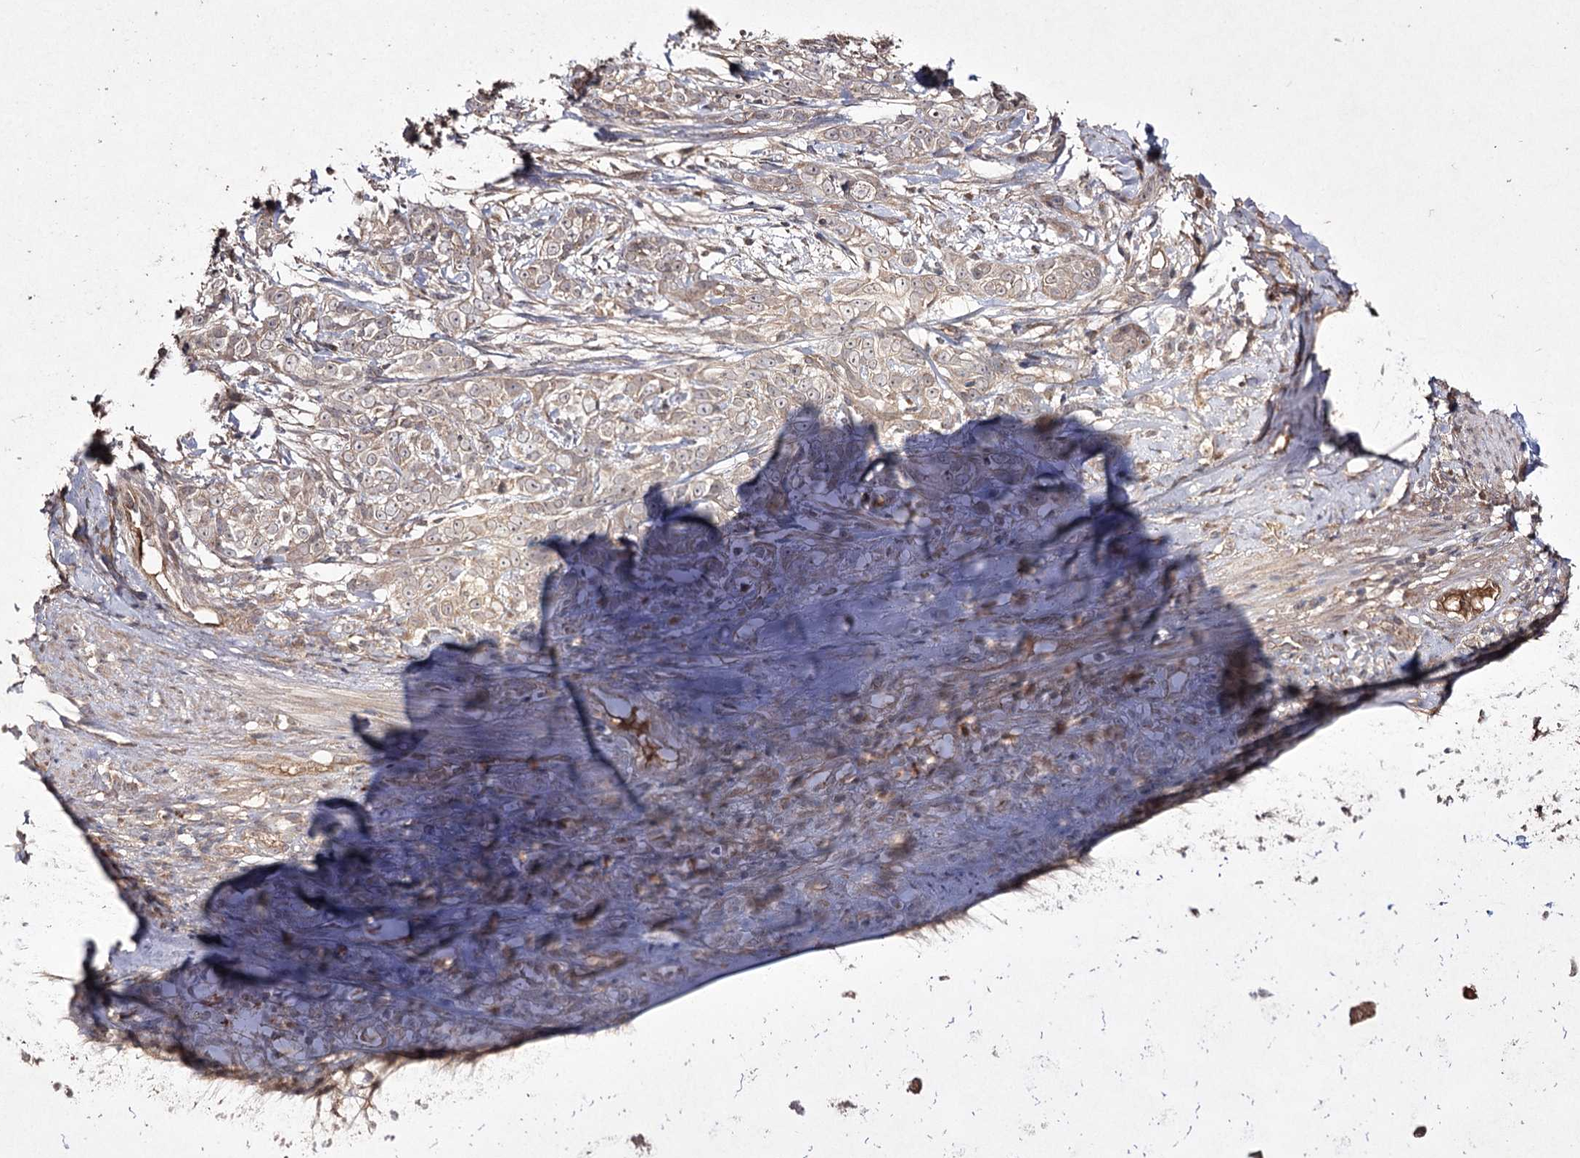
{"staining": {"intensity": "weak", "quantity": ">75%", "location": "cytoplasmic/membranous"}, "tissue": "adipose tissue", "cell_type": "Adipocytes", "image_type": "normal", "snomed": [{"axis": "morphology", "description": "Normal tissue, NOS"}, {"axis": "morphology", "description": "Basal cell carcinoma"}, {"axis": "topography", "description": "Cartilage tissue"}, {"axis": "topography", "description": "Nasopharynx"}, {"axis": "topography", "description": "Oral tissue"}], "caption": "DAB immunohistochemical staining of unremarkable adipose tissue displays weak cytoplasmic/membranous protein expression in approximately >75% of adipocytes. (brown staining indicates protein expression, while blue staining denotes nuclei).", "gene": "FANCL", "patient": {"sex": "female", "age": 77}}